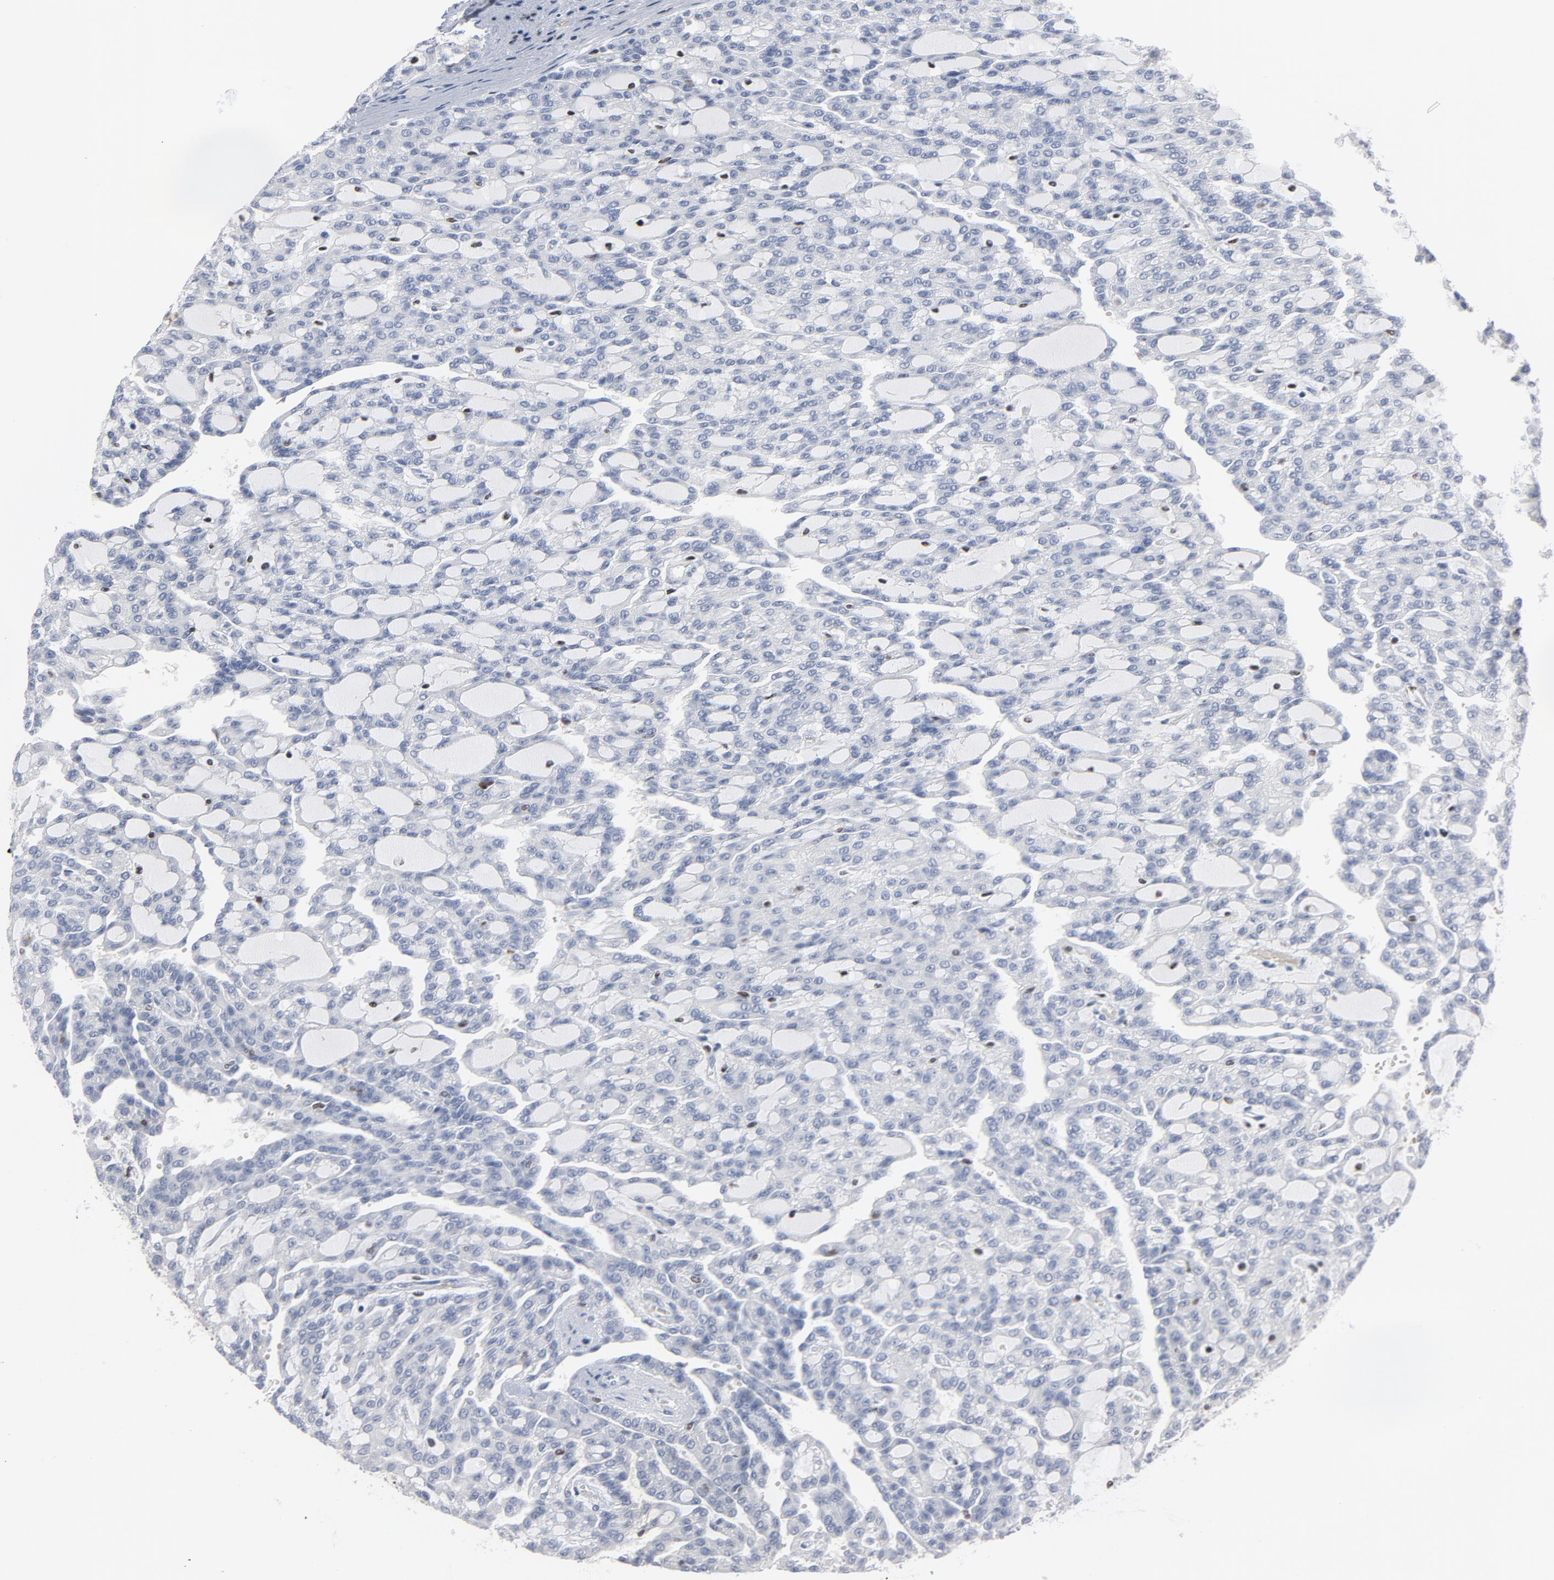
{"staining": {"intensity": "negative", "quantity": "none", "location": "none"}, "tissue": "renal cancer", "cell_type": "Tumor cells", "image_type": "cancer", "snomed": [{"axis": "morphology", "description": "Adenocarcinoma, NOS"}, {"axis": "topography", "description": "Kidney"}], "caption": "Tumor cells show no significant positivity in renal adenocarcinoma.", "gene": "SPI1", "patient": {"sex": "male", "age": 63}}